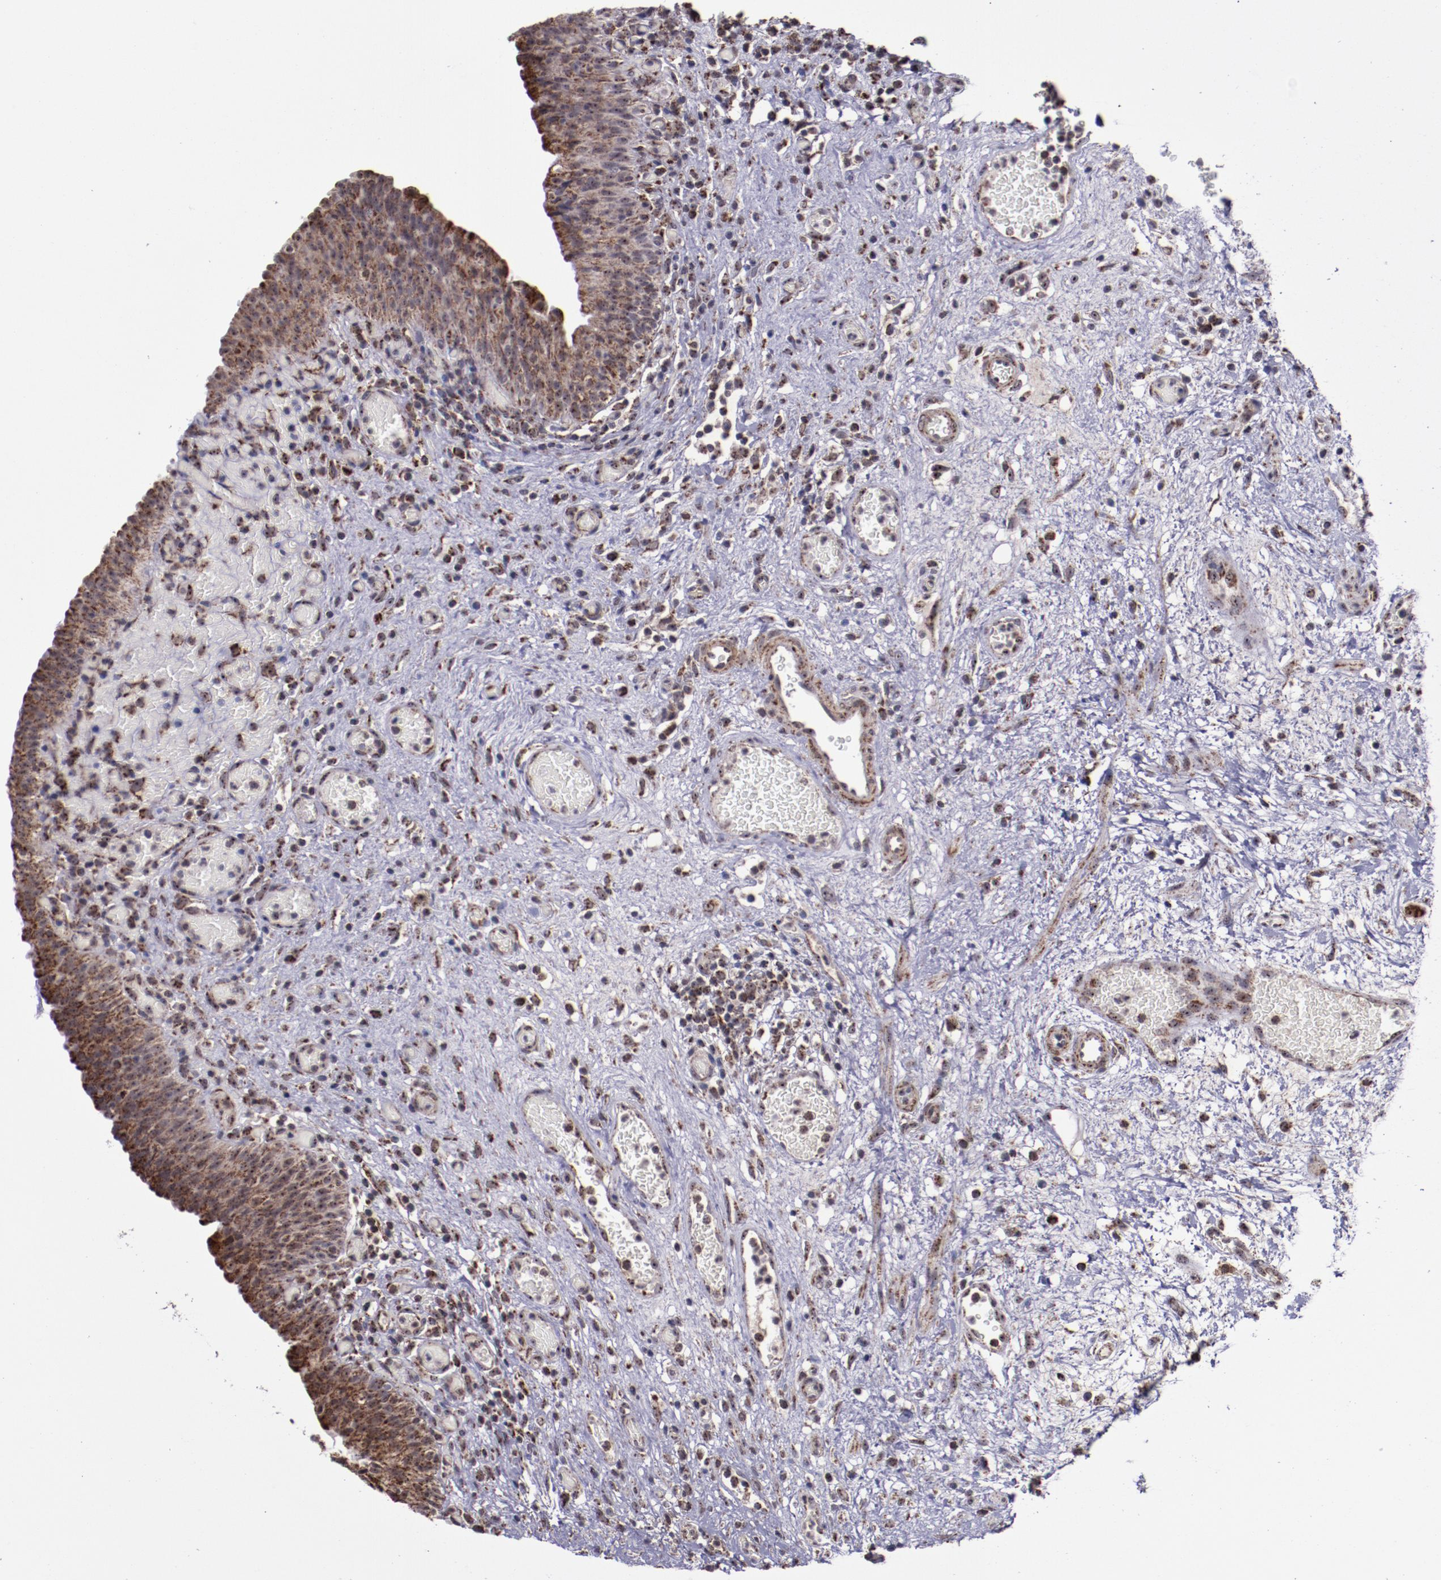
{"staining": {"intensity": "strong", "quantity": ">75%", "location": "cytoplasmic/membranous"}, "tissue": "urinary bladder", "cell_type": "Urothelial cells", "image_type": "normal", "snomed": [{"axis": "morphology", "description": "Normal tissue, NOS"}, {"axis": "morphology", "description": "Urothelial carcinoma, High grade"}, {"axis": "topography", "description": "Urinary bladder"}], "caption": "This is a micrograph of immunohistochemistry (IHC) staining of benign urinary bladder, which shows strong staining in the cytoplasmic/membranous of urothelial cells.", "gene": "LONP1", "patient": {"sex": "male", "age": 51}}